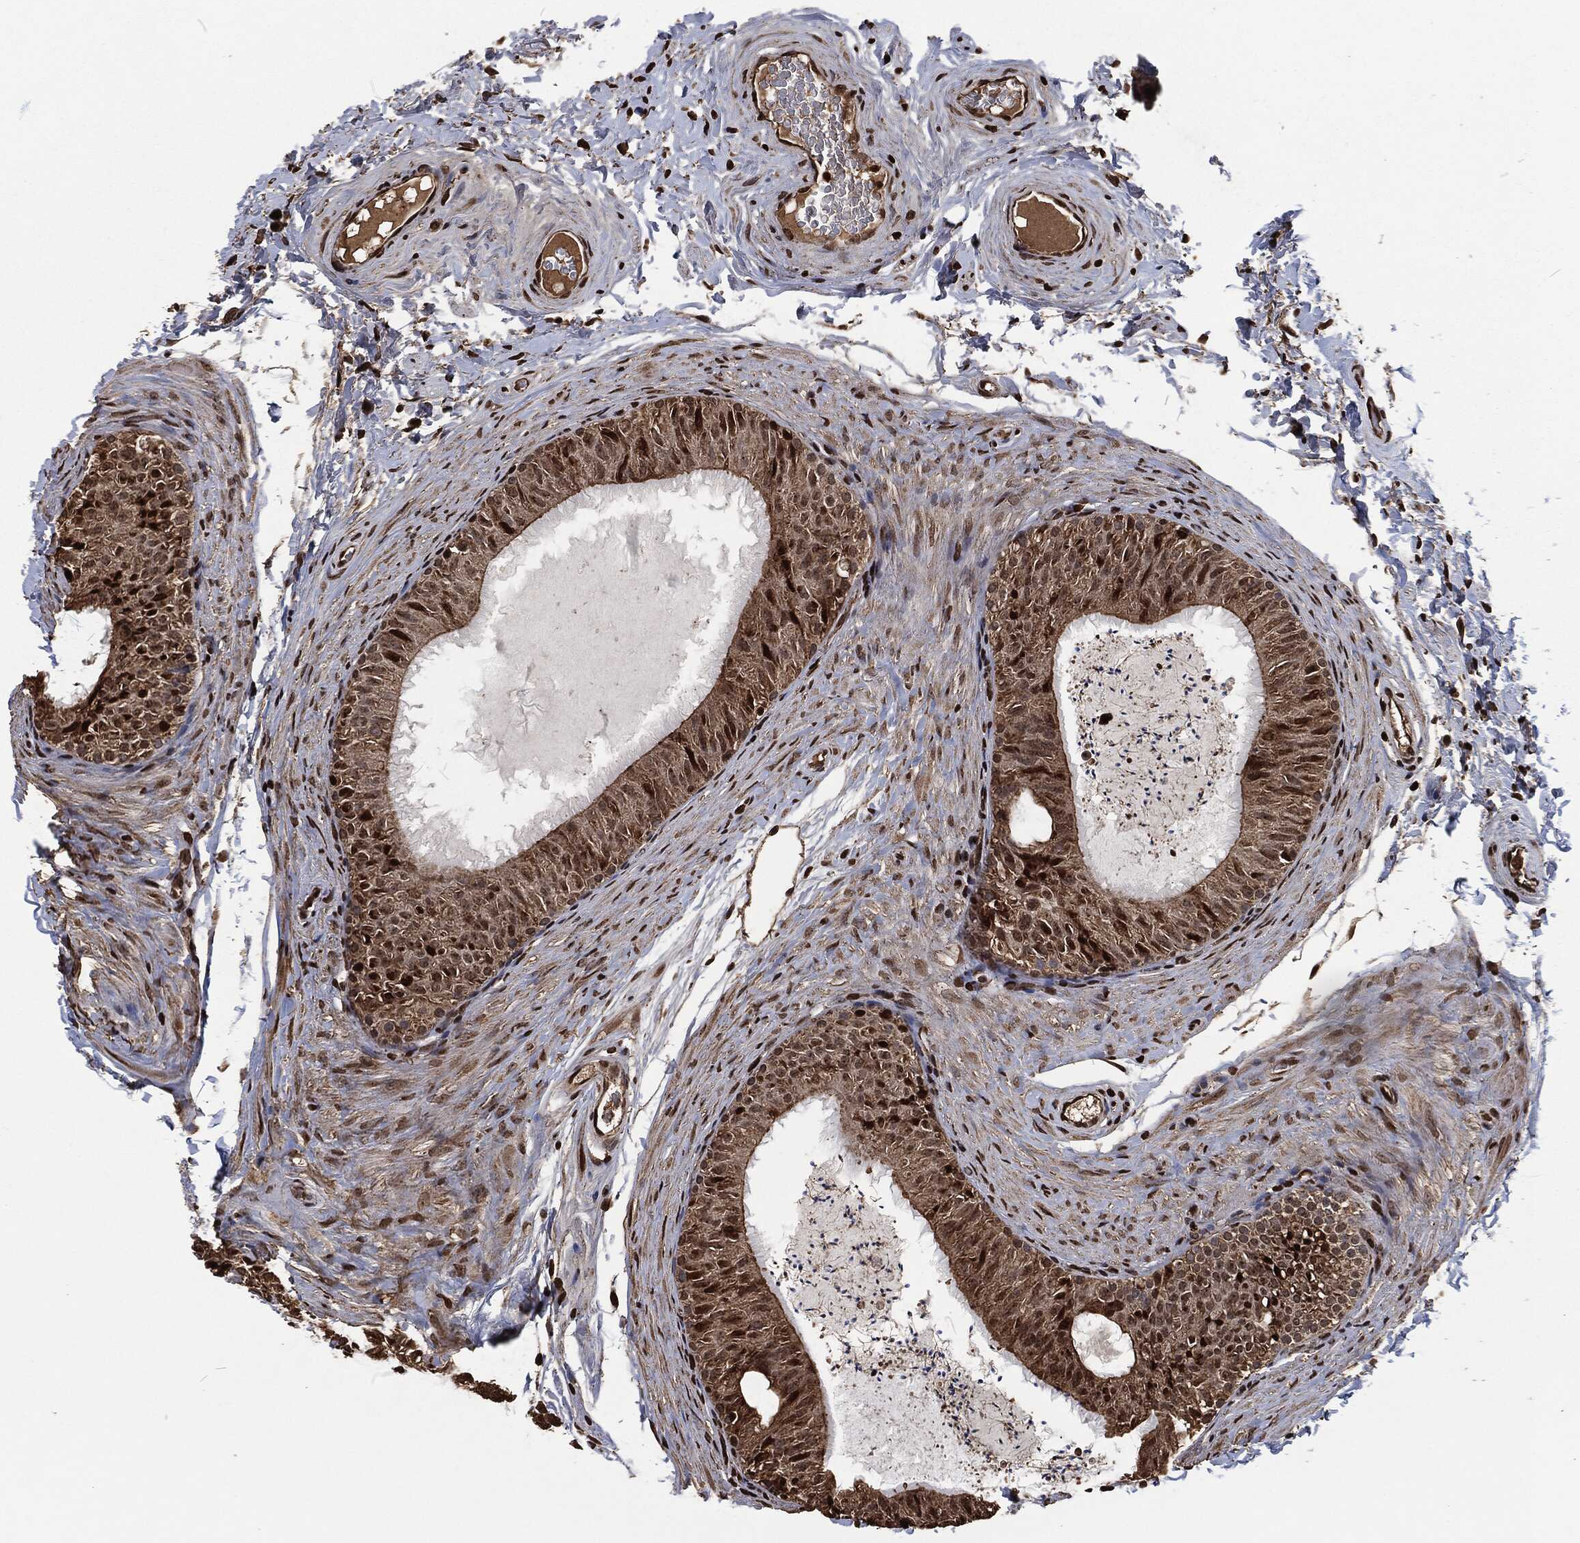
{"staining": {"intensity": "strong", "quantity": "<25%", "location": "nuclear"}, "tissue": "epididymis", "cell_type": "Glandular cells", "image_type": "normal", "snomed": [{"axis": "morphology", "description": "Normal tissue, NOS"}, {"axis": "topography", "description": "Epididymis"}], "caption": "Protein analysis of normal epididymis shows strong nuclear staining in about <25% of glandular cells. (brown staining indicates protein expression, while blue staining denotes nuclei).", "gene": "SNAI1", "patient": {"sex": "male", "age": 34}}